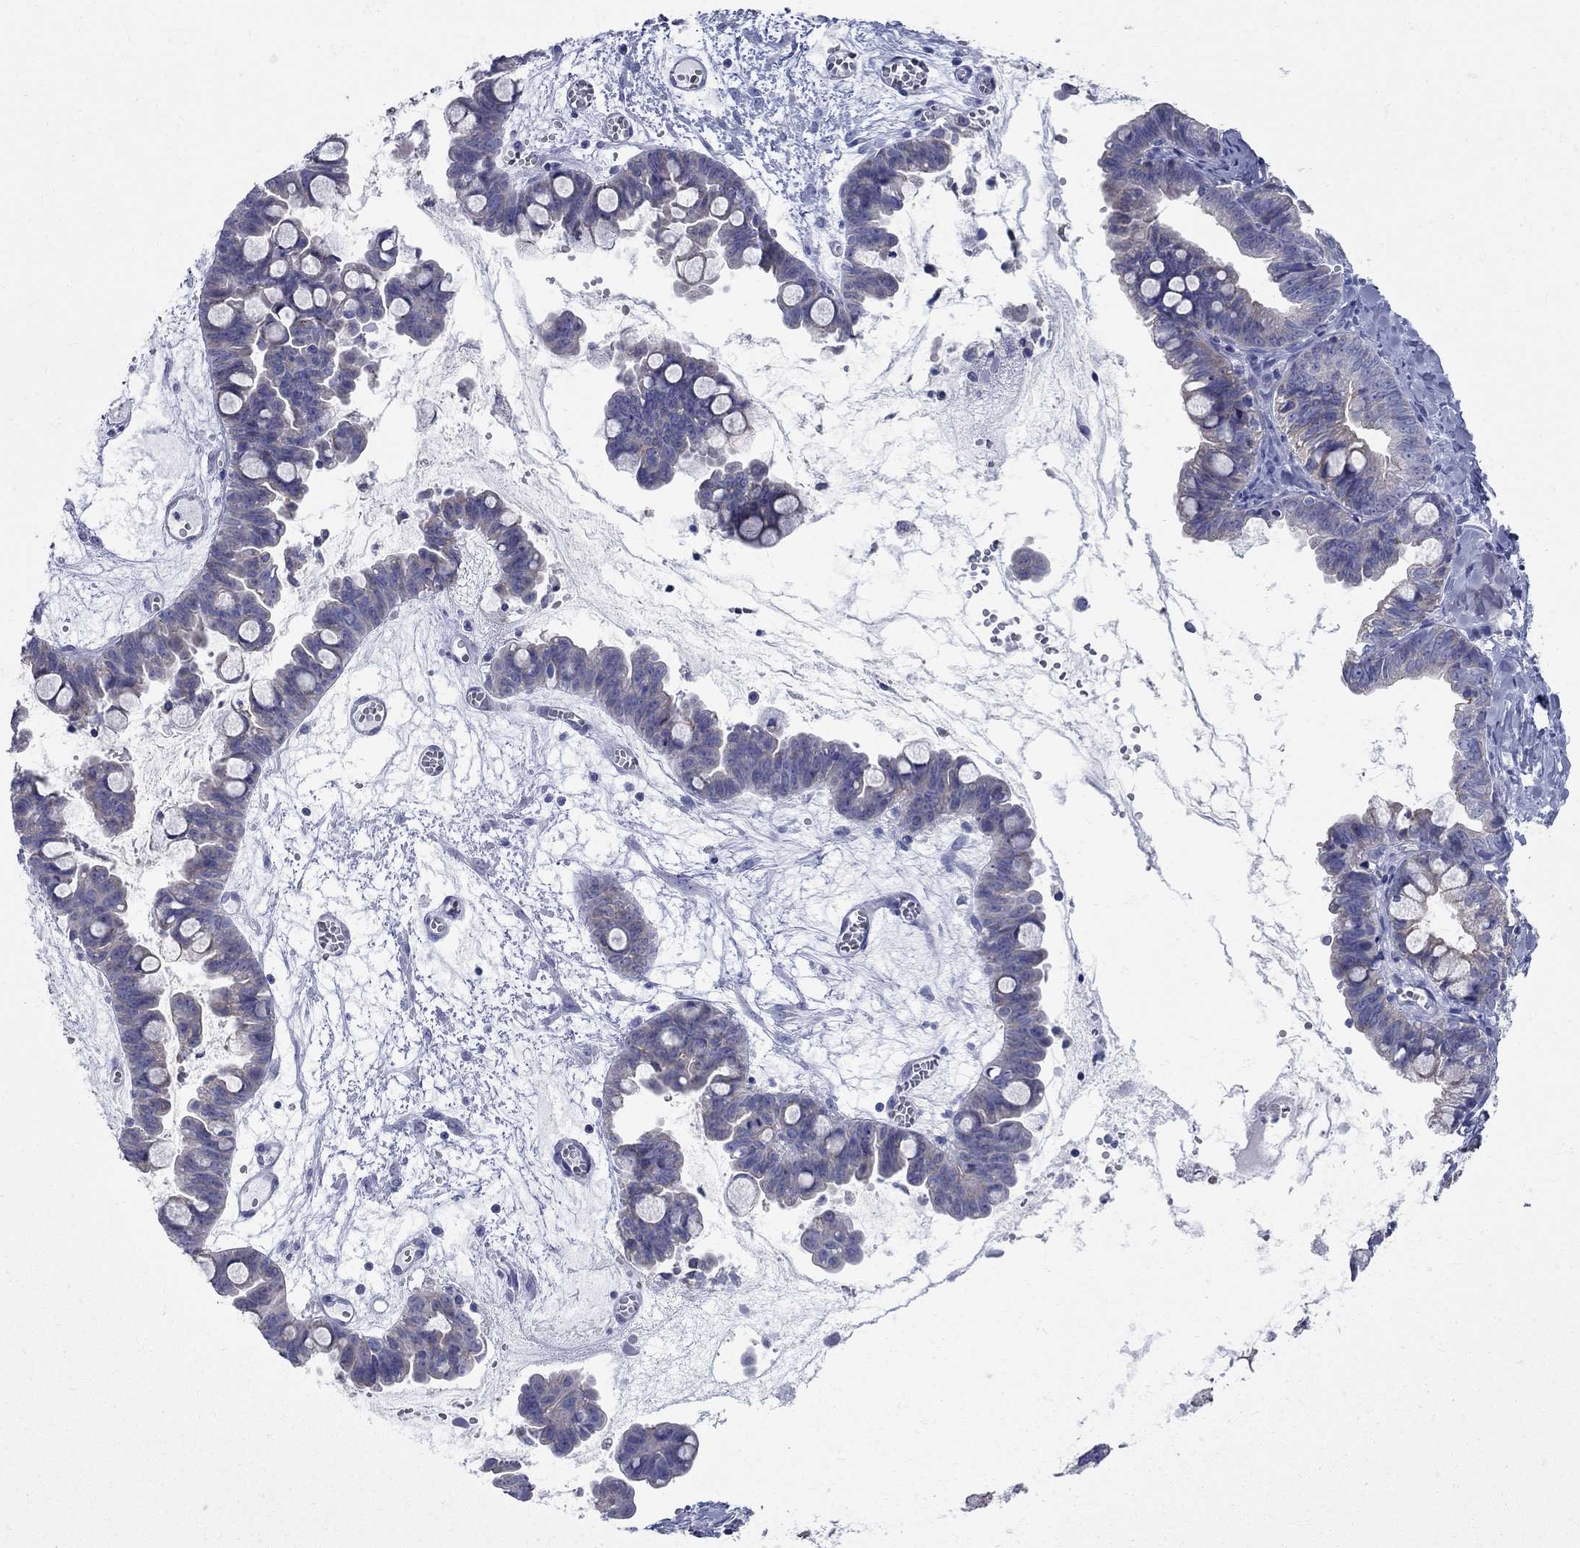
{"staining": {"intensity": "weak", "quantity": "<25%", "location": "cytoplasmic/membranous"}, "tissue": "ovarian cancer", "cell_type": "Tumor cells", "image_type": "cancer", "snomed": [{"axis": "morphology", "description": "Cystadenocarcinoma, mucinous, NOS"}, {"axis": "topography", "description": "Ovary"}], "caption": "Immunohistochemical staining of human mucinous cystadenocarcinoma (ovarian) displays no significant expression in tumor cells.", "gene": "PDZD3", "patient": {"sex": "female", "age": 63}}